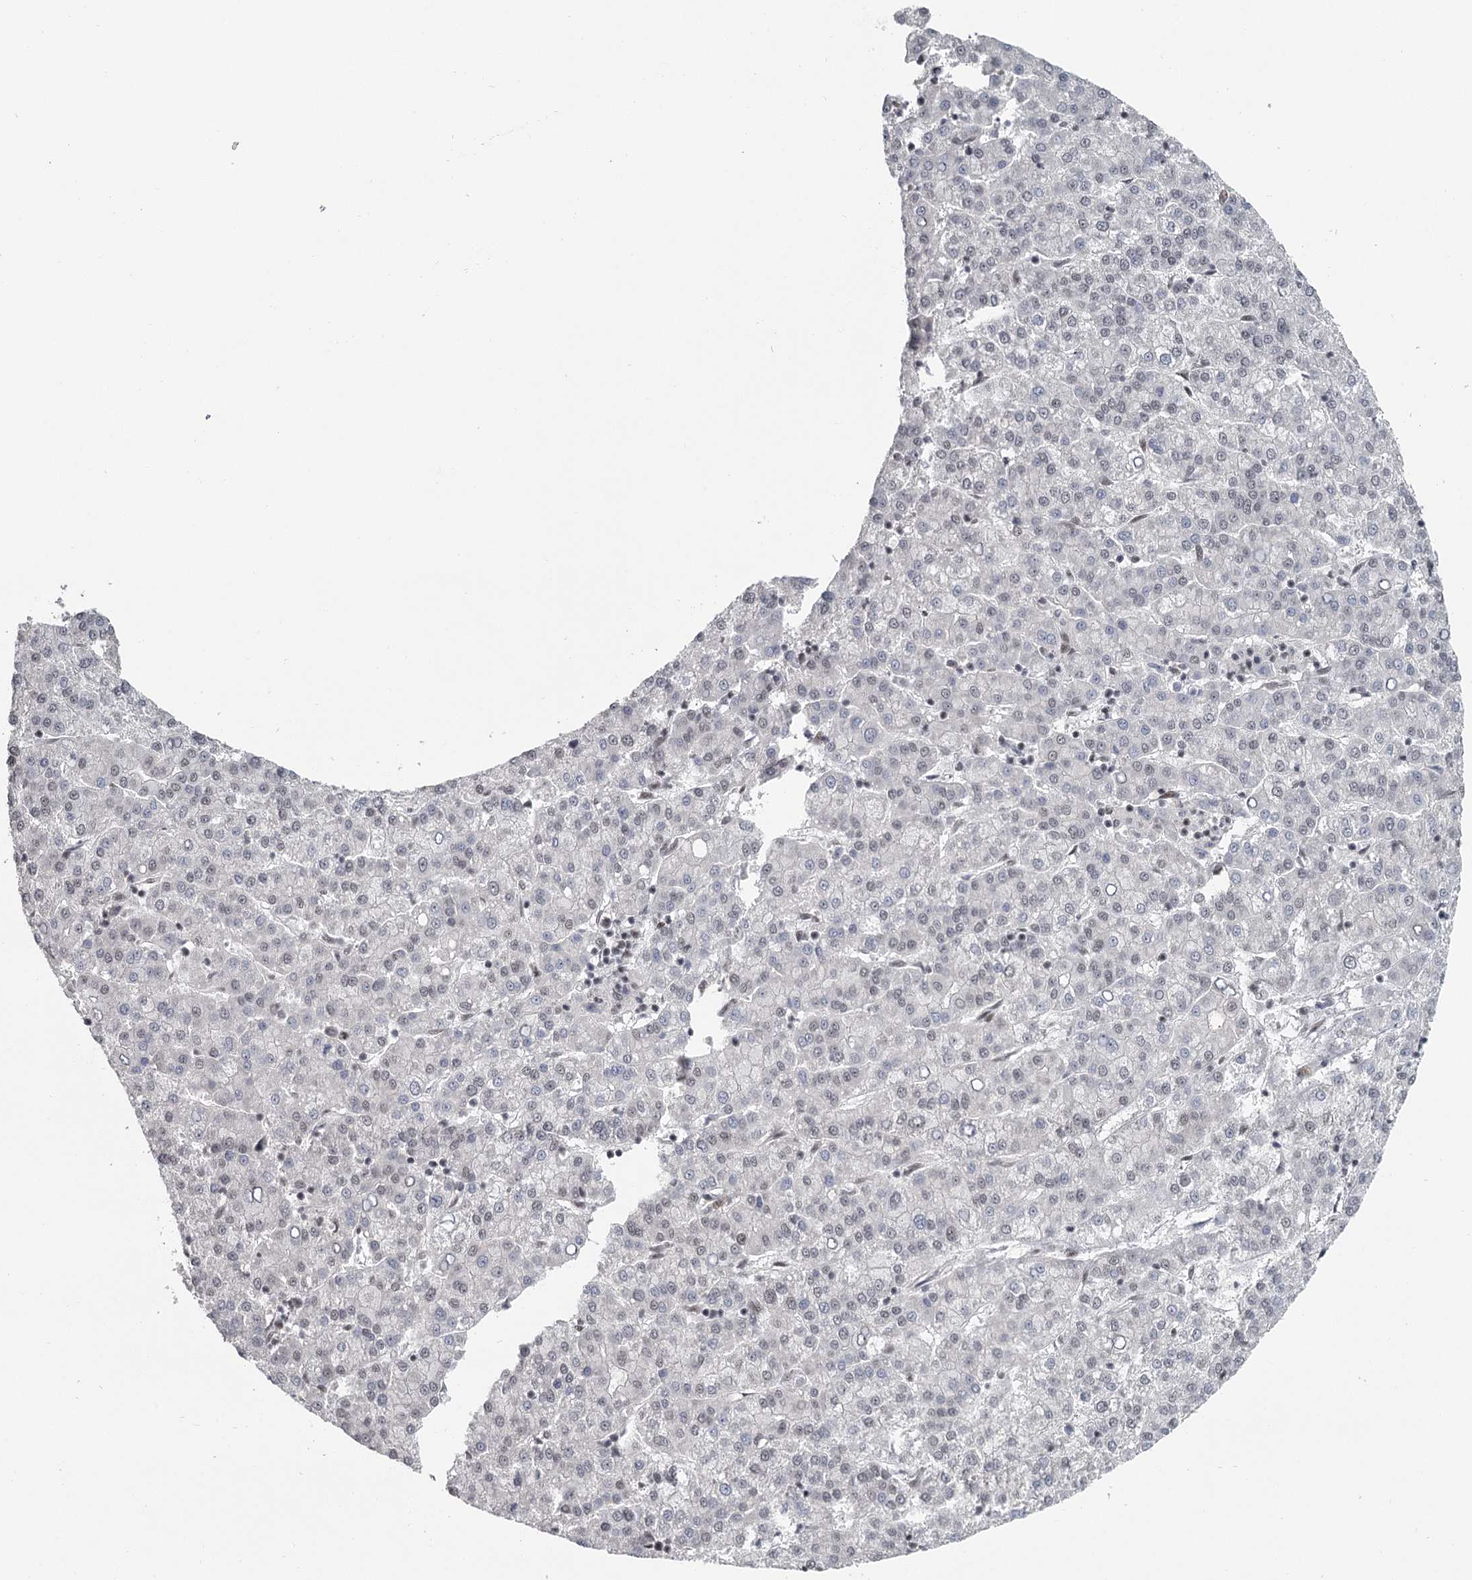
{"staining": {"intensity": "weak", "quantity": "25%-75%", "location": "nuclear"}, "tissue": "liver cancer", "cell_type": "Tumor cells", "image_type": "cancer", "snomed": [{"axis": "morphology", "description": "Carcinoma, Hepatocellular, NOS"}, {"axis": "topography", "description": "Liver"}], "caption": "Weak nuclear expression is seen in approximately 25%-75% of tumor cells in liver cancer. Using DAB (3,3'-diaminobenzidine) (brown) and hematoxylin (blue) stains, captured at high magnification using brightfield microscopy.", "gene": "FAM13C", "patient": {"sex": "female", "age": 58}}